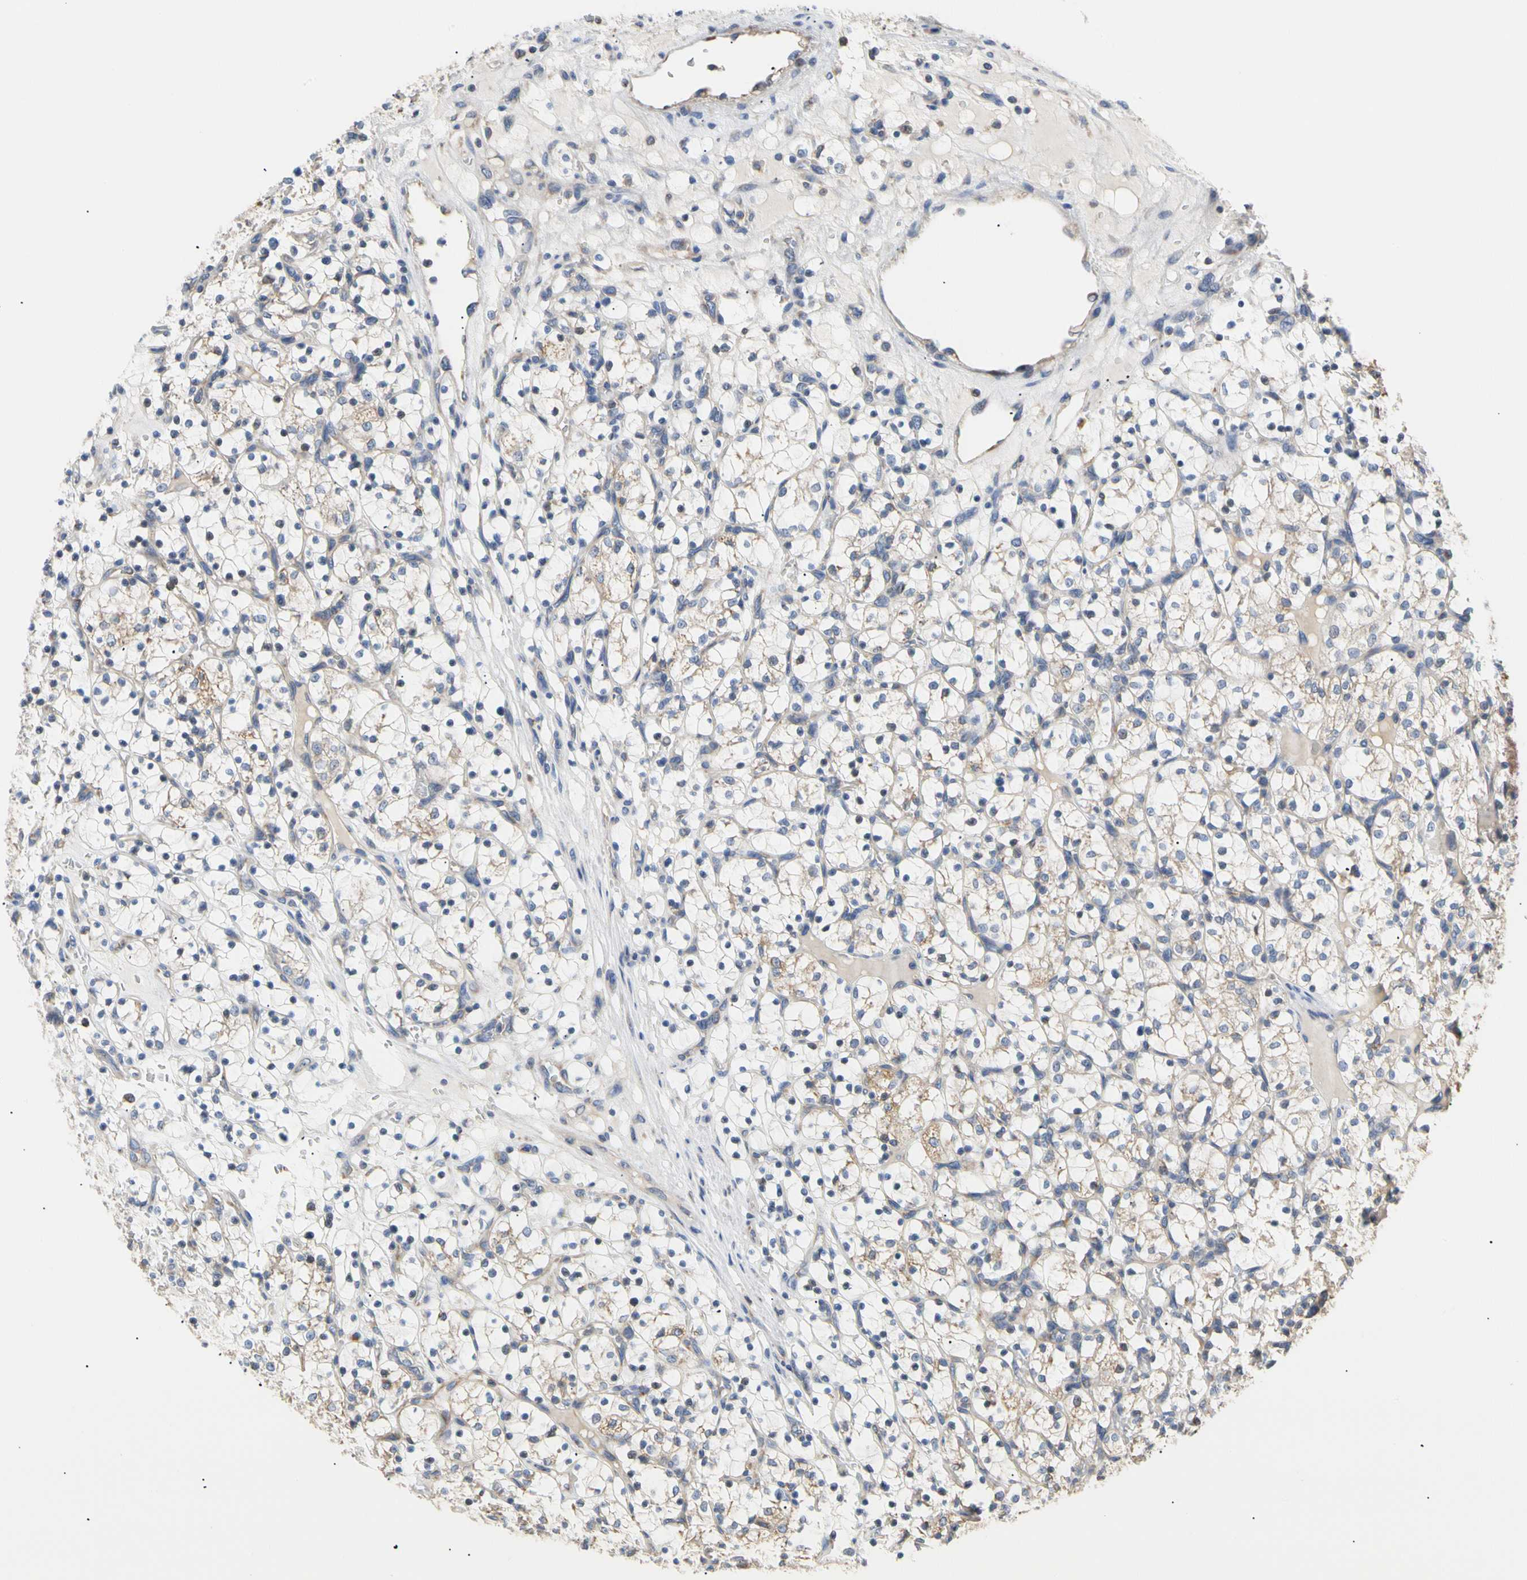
{"staining": {"intensity": "weak", "quantity": "<25%", "location": "cytoplasmic/membranous"}, "tissue": "renal cancer", "cell_type": "Tumor cells", "image_type": "cancer", "snomed": [{"axis": "morphology", "description": "Adenocarcinoma, NOS"}, {"axis": "topography", "description": "Kidney"}], "caption": "Immunohistochemistry (IHC) of human renal cancer reveals no staining in tumor cells. (DAB immunohistochemistry visualized using brightfield microscopy, high magnification).", "gene": "PLGRKT", "patient": {"sex": "female", "age": 69}}